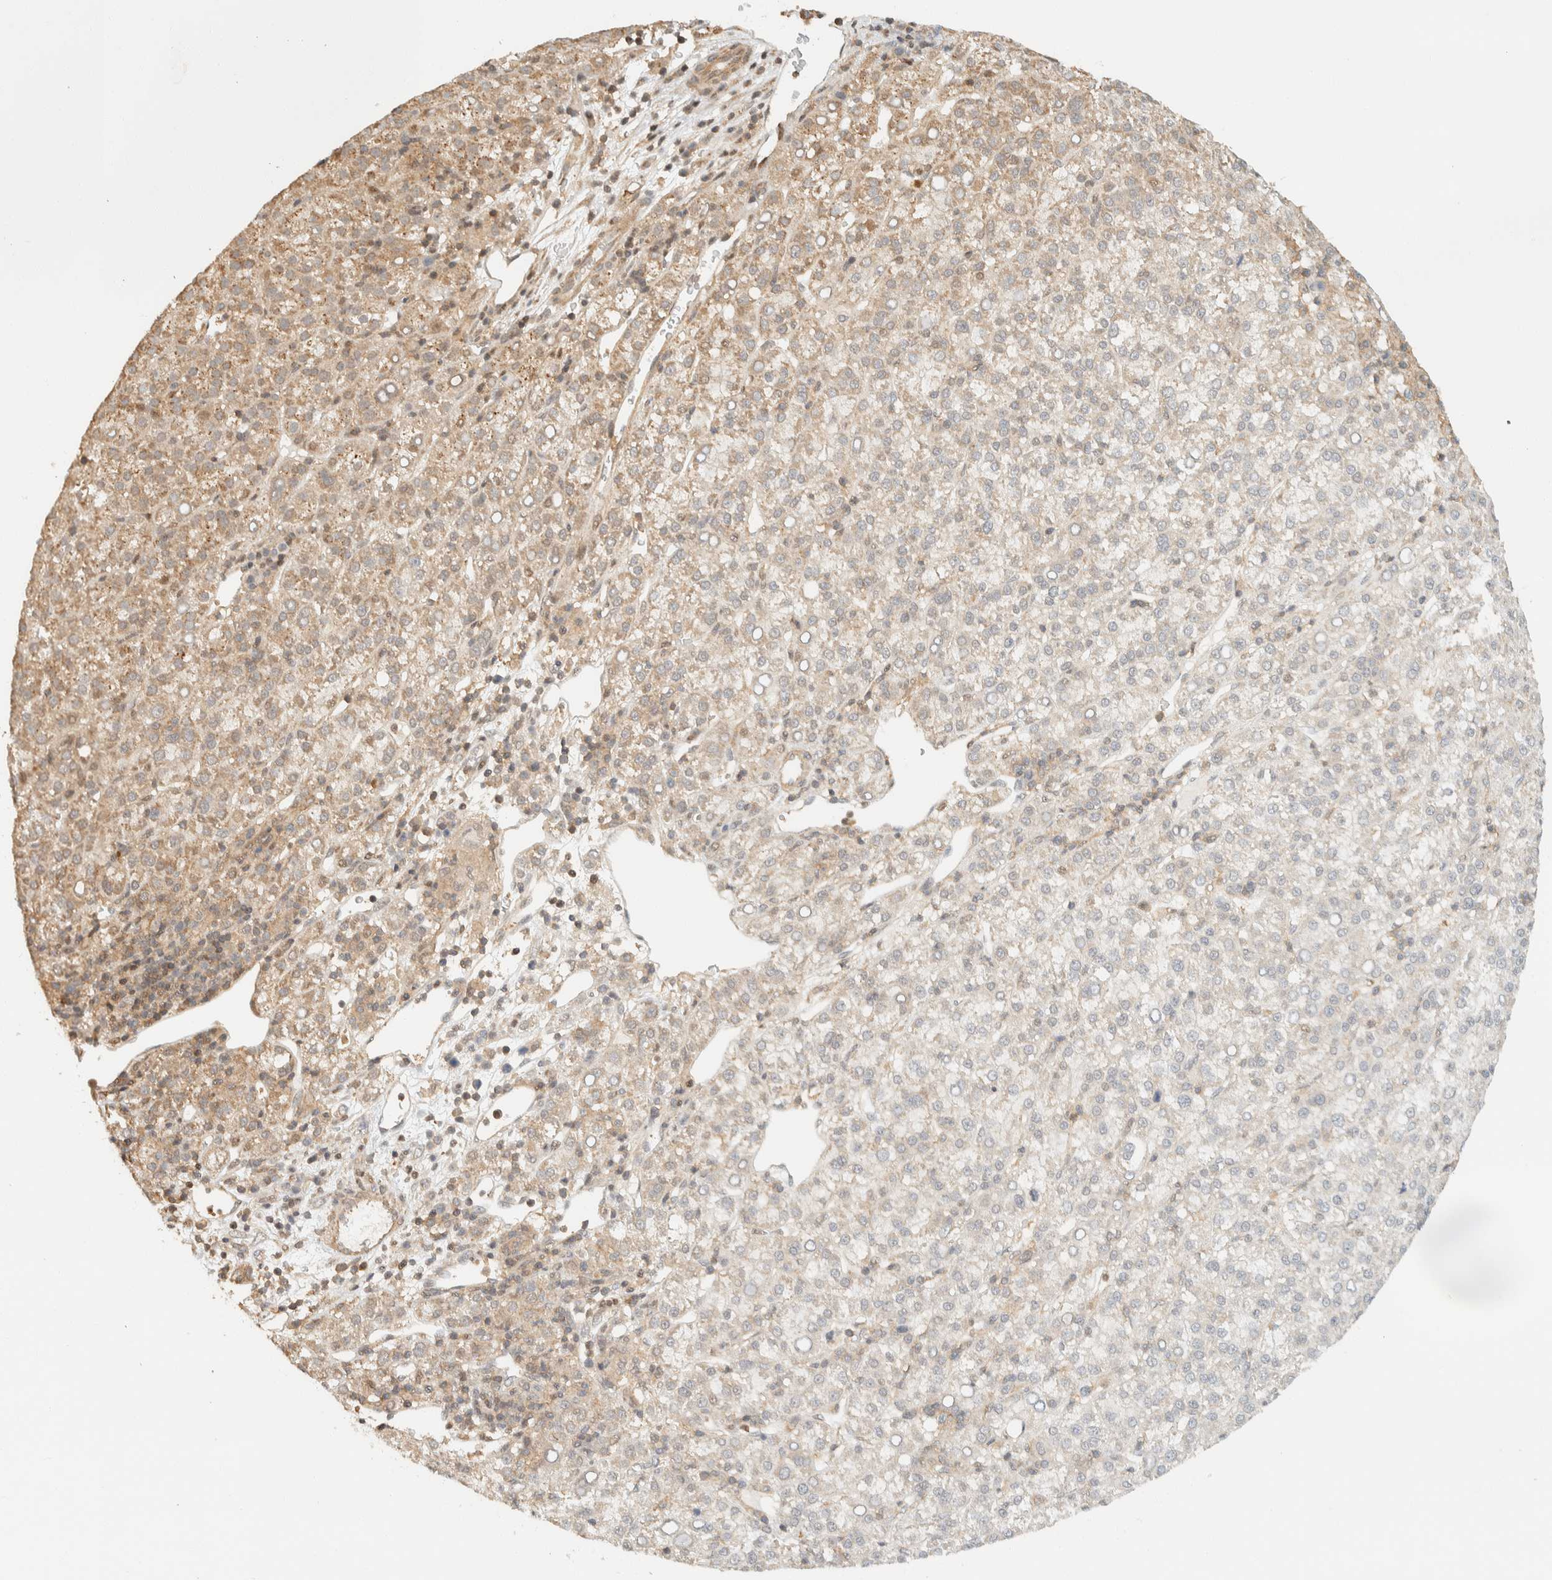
{"staining": {"intensity": "weak", "quantity": "25%-75%", "location": "cytoplasmic/membranous"}, "tissue": "liver cancer", "cell_type": "Tumor cells", "image_type": "cancer", "snomed": [{"axis": "morphology", "description": "Carcinoma, Hepatocellular, NOS"}, {"axis": "topography", "description": "Liver"}], "caption": "Immunohistochemistry (IHC) staining of liver cancer (hepatocellular carcinoma), which shows low levels of weak cytoplasmic/membranous expression in about 25%-75% of tumor cells indicating weak cytoplasmic/membranous protein expression. The staining was performed using DAB (3,3'-diaminobenzidine) (brown) for protein detection and nuclei were counterstained in hematoxylin (blue).", "gene": "ARFGEF1", "patient": {"sex": "female", "age": 58}}